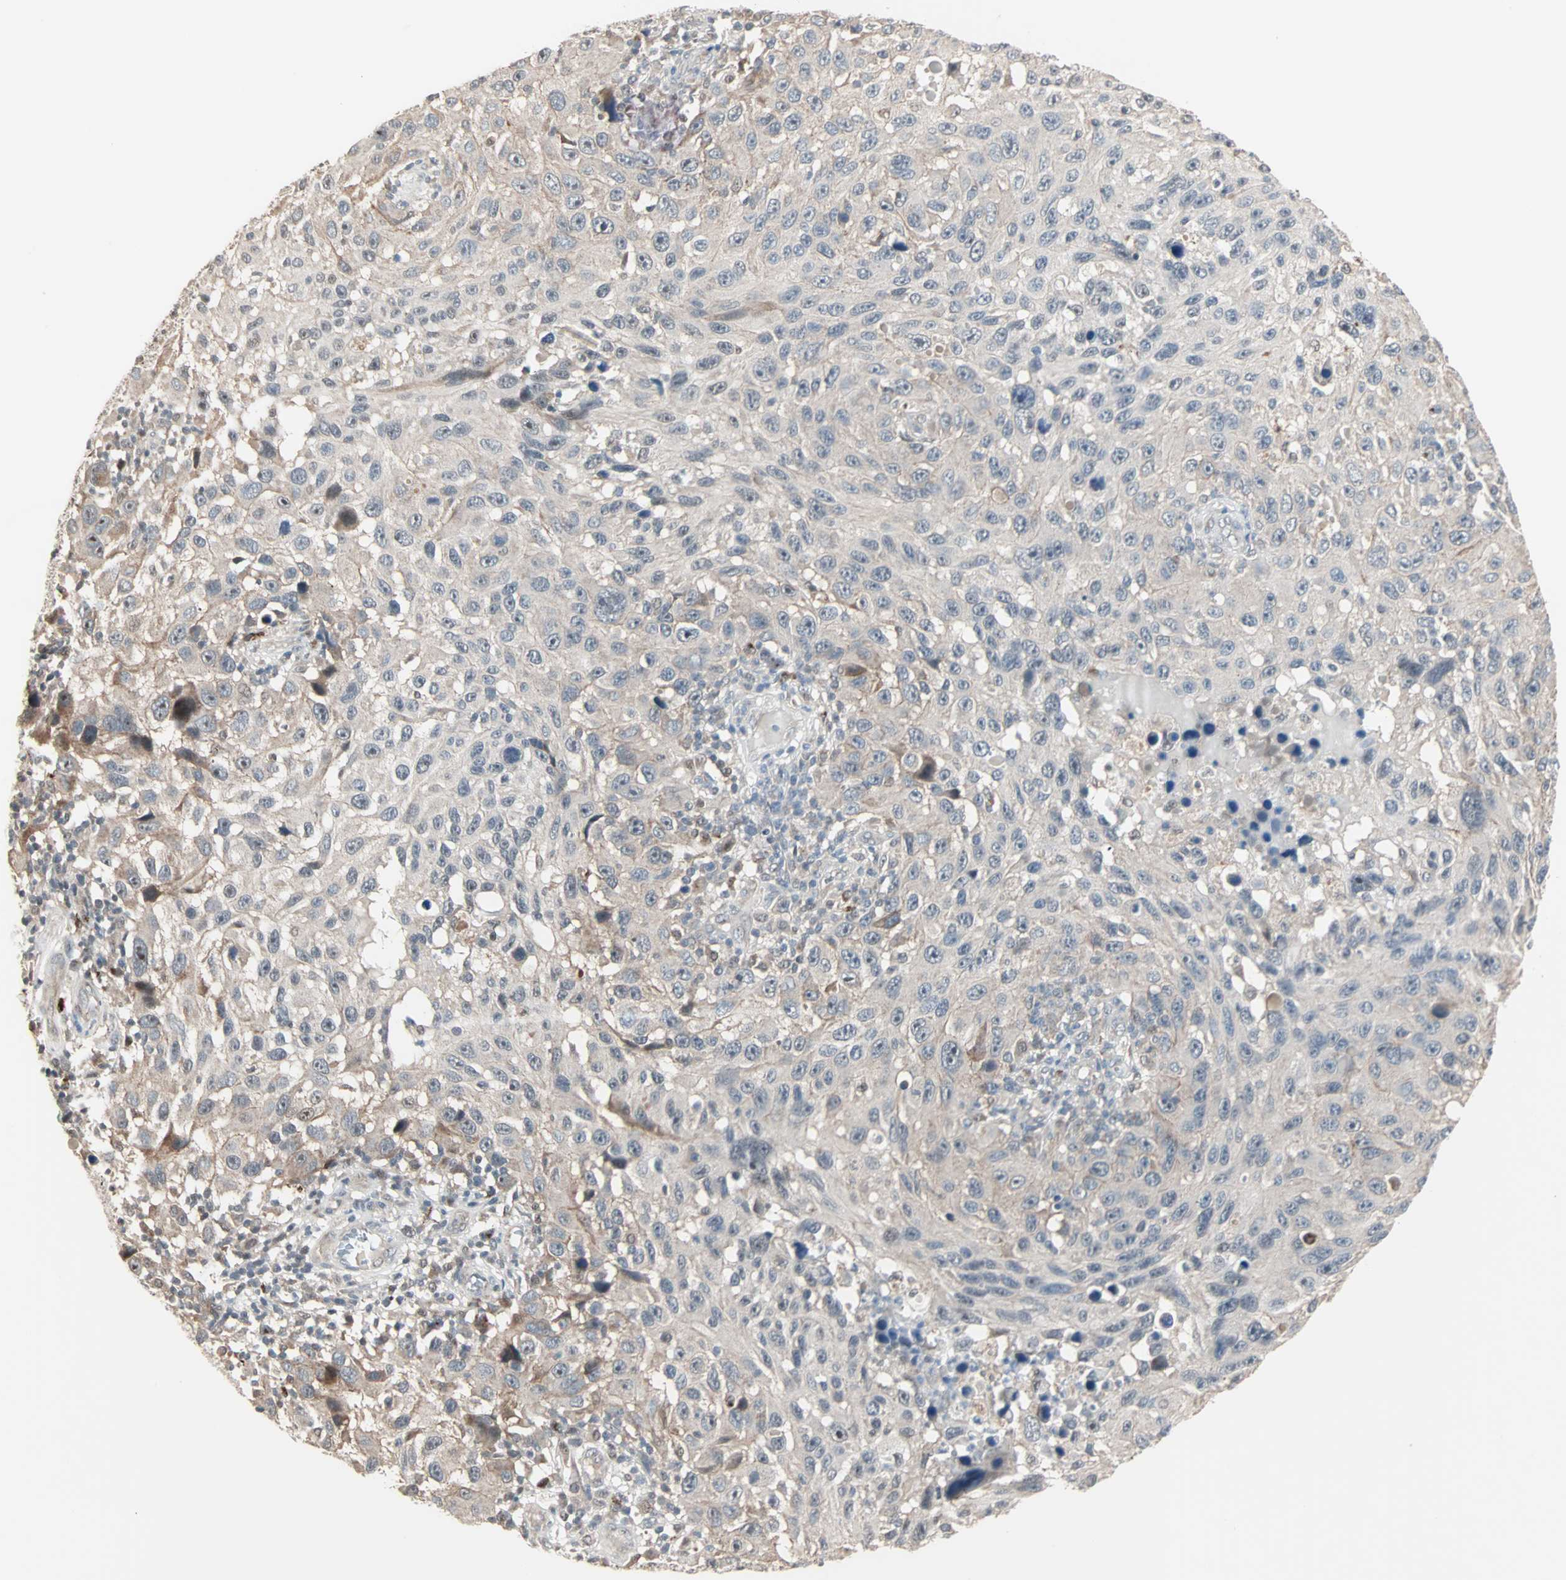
{"staining": {"intensity": "weak", "quantity": "25%-75%", "location": "cytoplasmic/membranous"}, "tissue": "melanoma", "cell_type": "Tumor cells", "image_type": "cancer", "snomed": [{"axis": "morphology", "description": "Malignant melanoma, NOS"}, {"axis": "topography", "description": "Skin"}], "caption": "IHC histopathology image of human malignant melanoma stained for a protein (brown), which exhibits low levels of weak cytoplasmic/membranous positivity in about 25%-75% of tumor cells.", "gene": "KDM4A", "patient": {"sex": "male", "age": 53}}